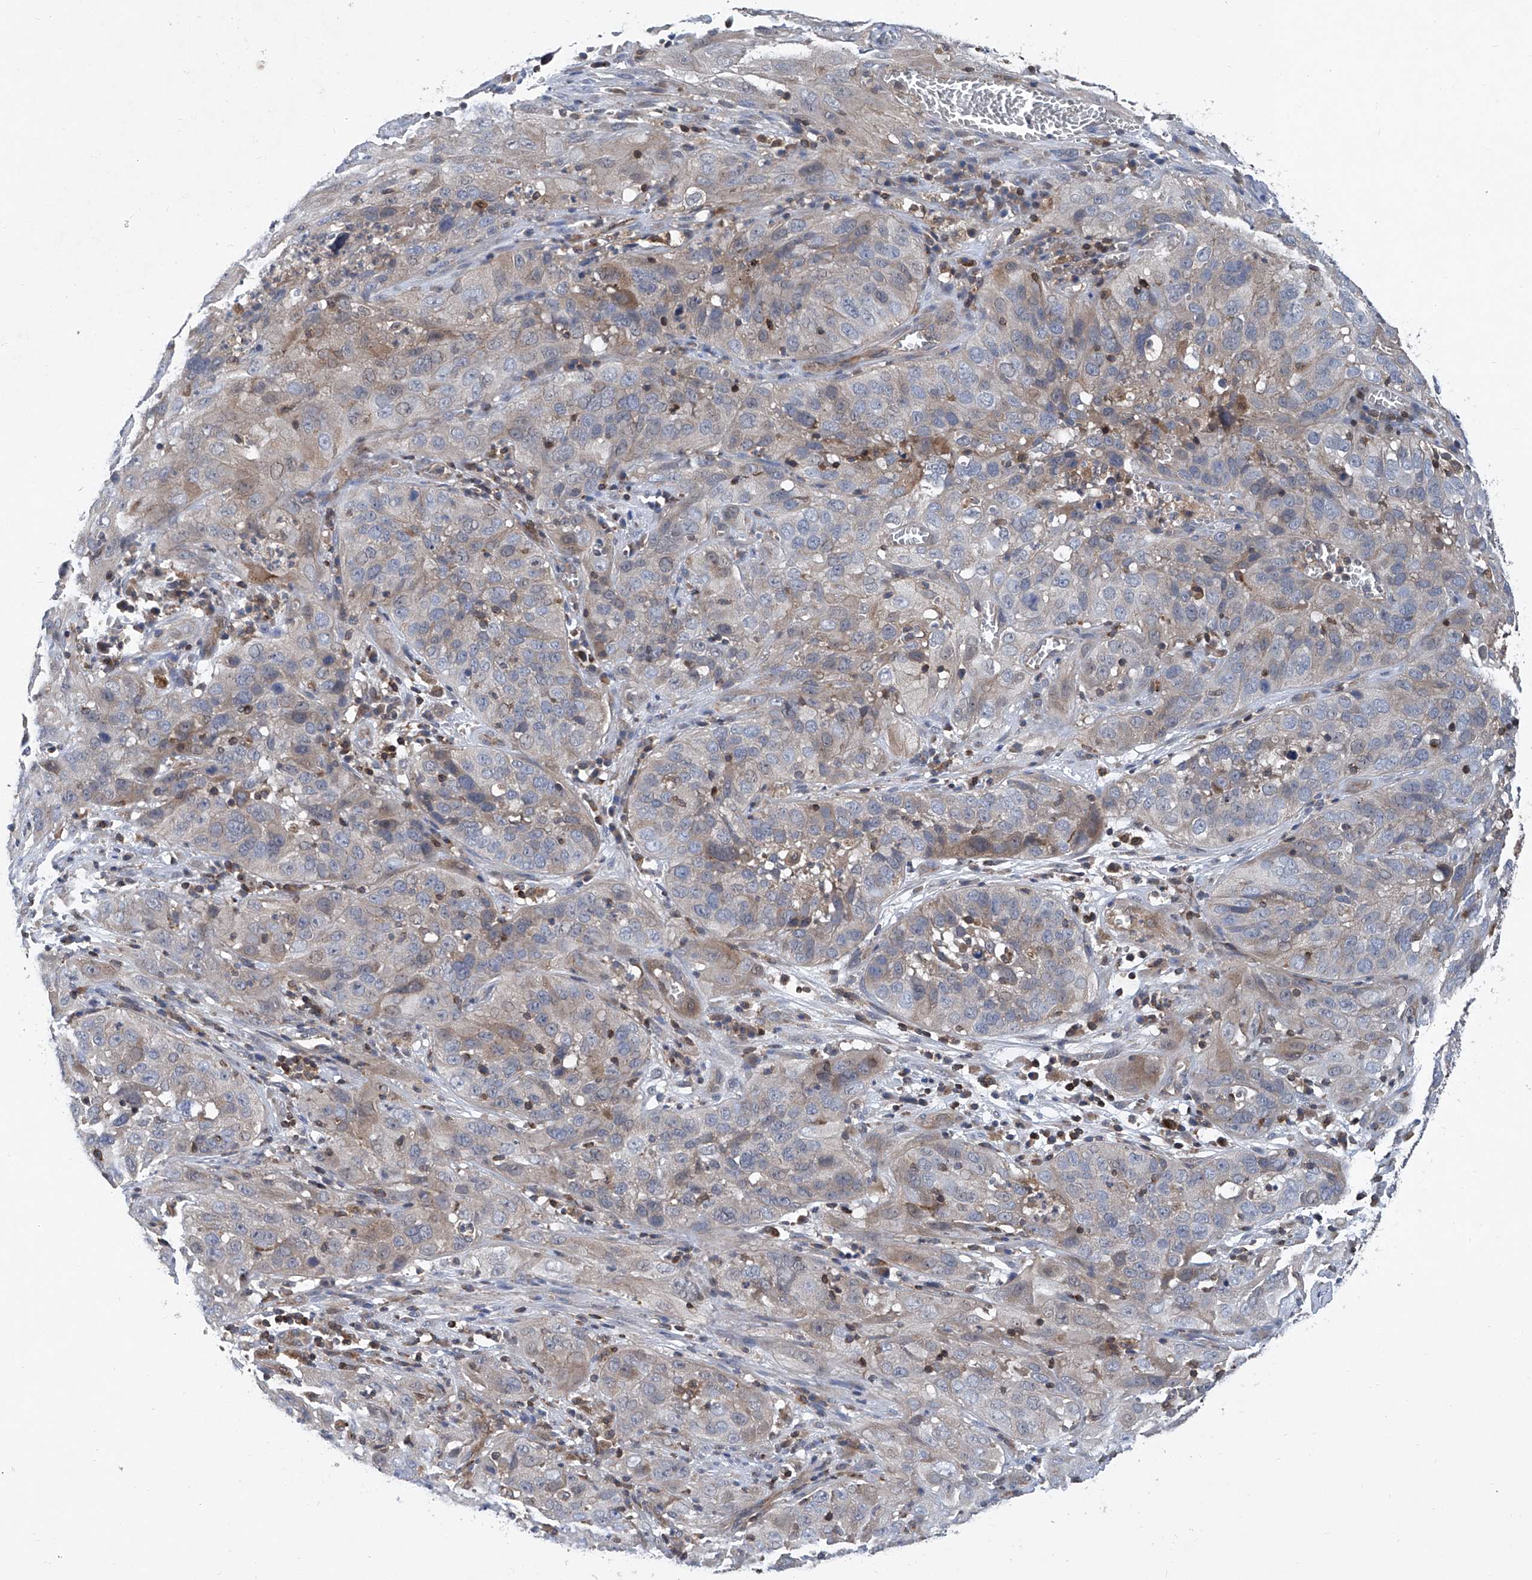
{"staining": {"intensity": "weak", "quantity": "<25%", "location": "cytoplasmic/membranous"}, "tissue": "cervical cancer", "cell_type": "Tumor cells", "image_type": "cancer", "snomed": [{"axis": "morphology", "description": "Squamous cell carcinoma, NOS"}, {"axis": "topography", "description": "Cervix"}], "caption": "Immunohistochemical staining of squamous cell carcinoma (cervical) reveals no significant staining in tumor cells.", "gene": "TRIM38", "patient": {"sex": "female", "age": 32}}